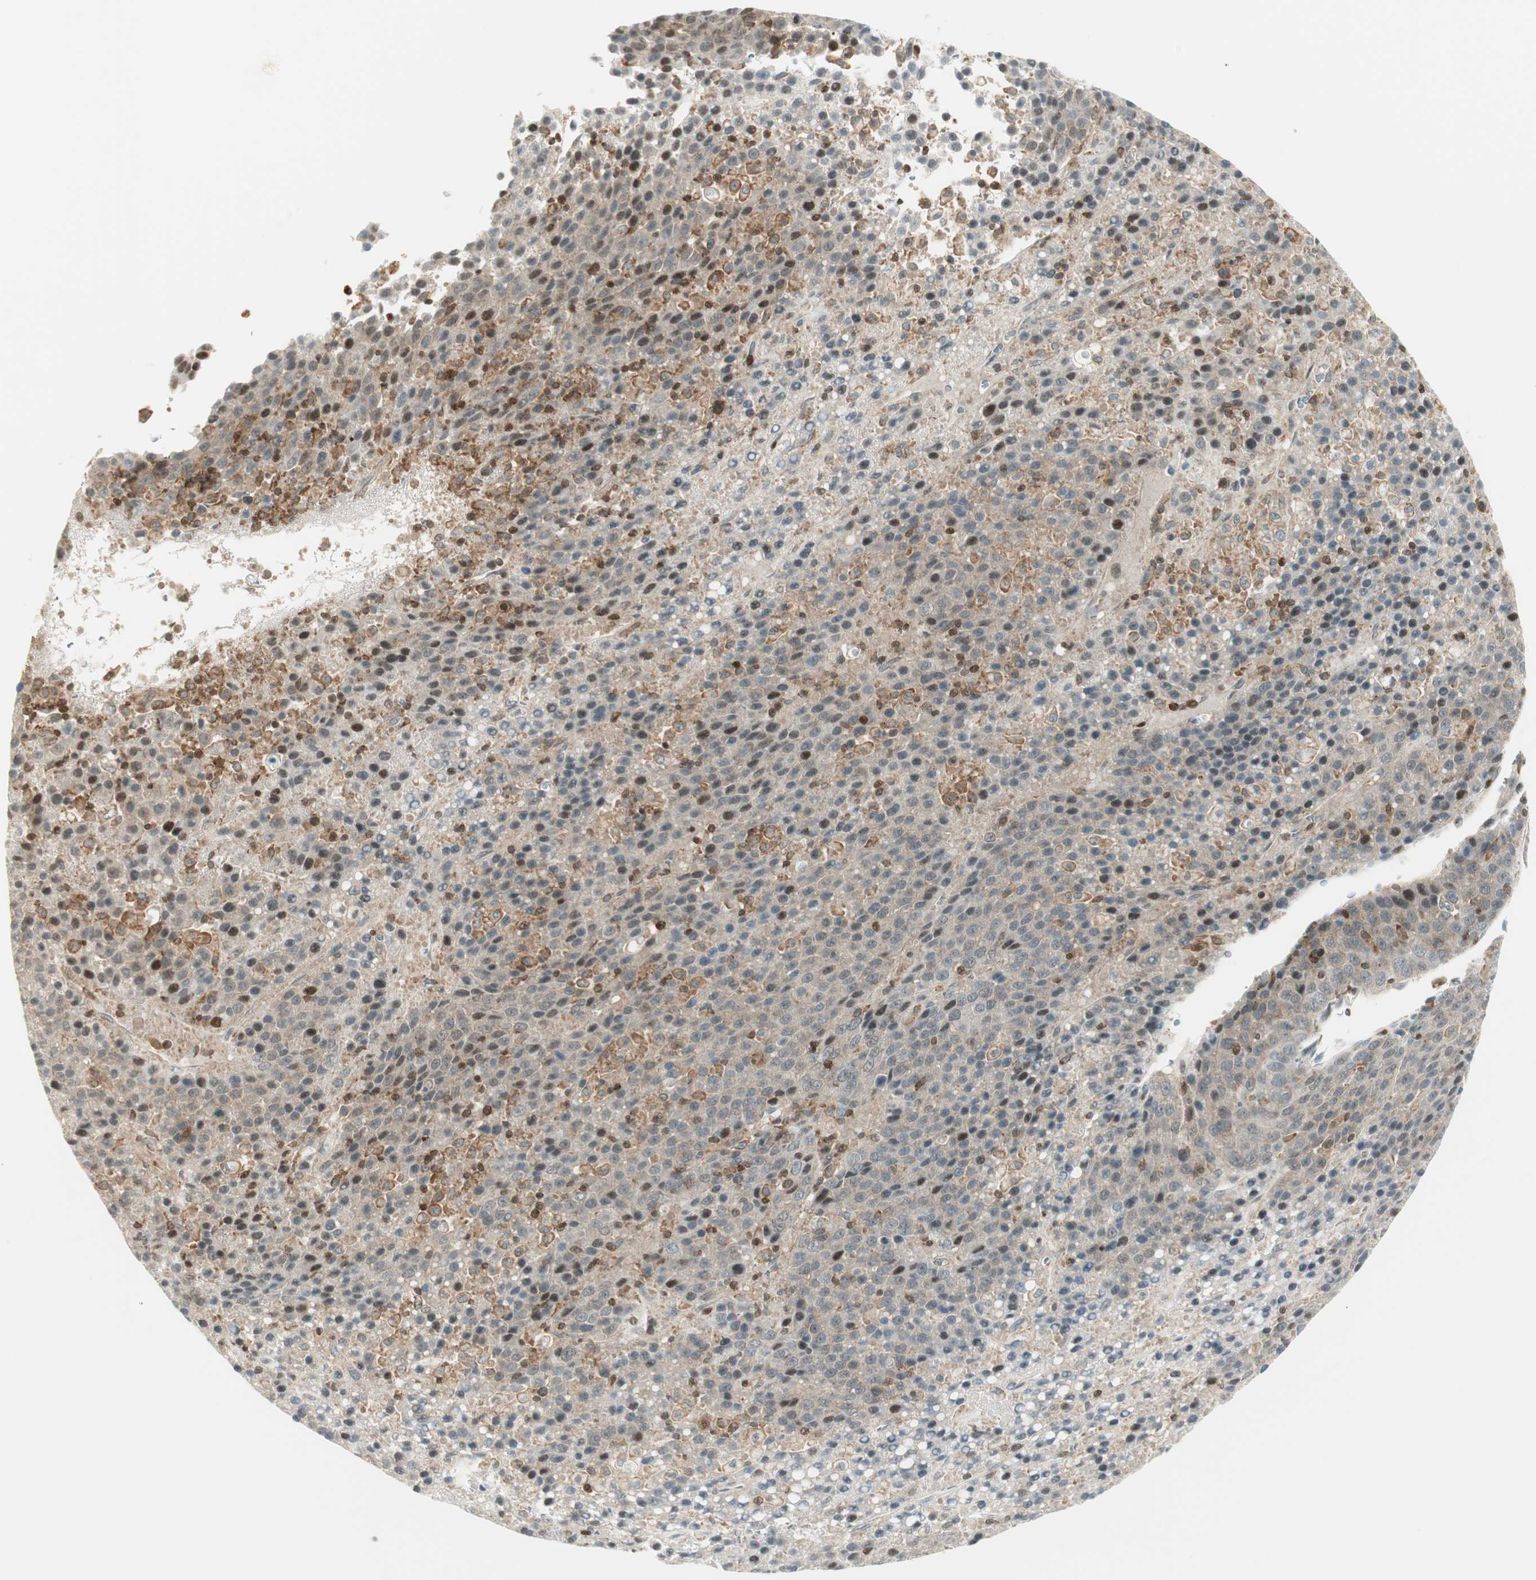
{"staining": {"intensity": "moderate", "quantity": "<25%", "location": "cytoplasmic/membranous,nuclear"}, "tissue": "liver cancer", "cell_type": "Tumor cells", "image_type": "cancer", "snomed": [{"axis": "morphology", "description": "Carcinoma, Hepatocellular, NOS"}, {"axis": "topography", "description": "Liver"}], "caption": "Brown immunohistochemical staining in human hepatocellular carcinoma (liver) reveals moderate cytoplasmic/membranous and nuclear positivity in about <25% of tumor cells. Nuclei are stained in blue.", "gene": "PPP1CA", "patient": {"sex": "female", "age": 53}}